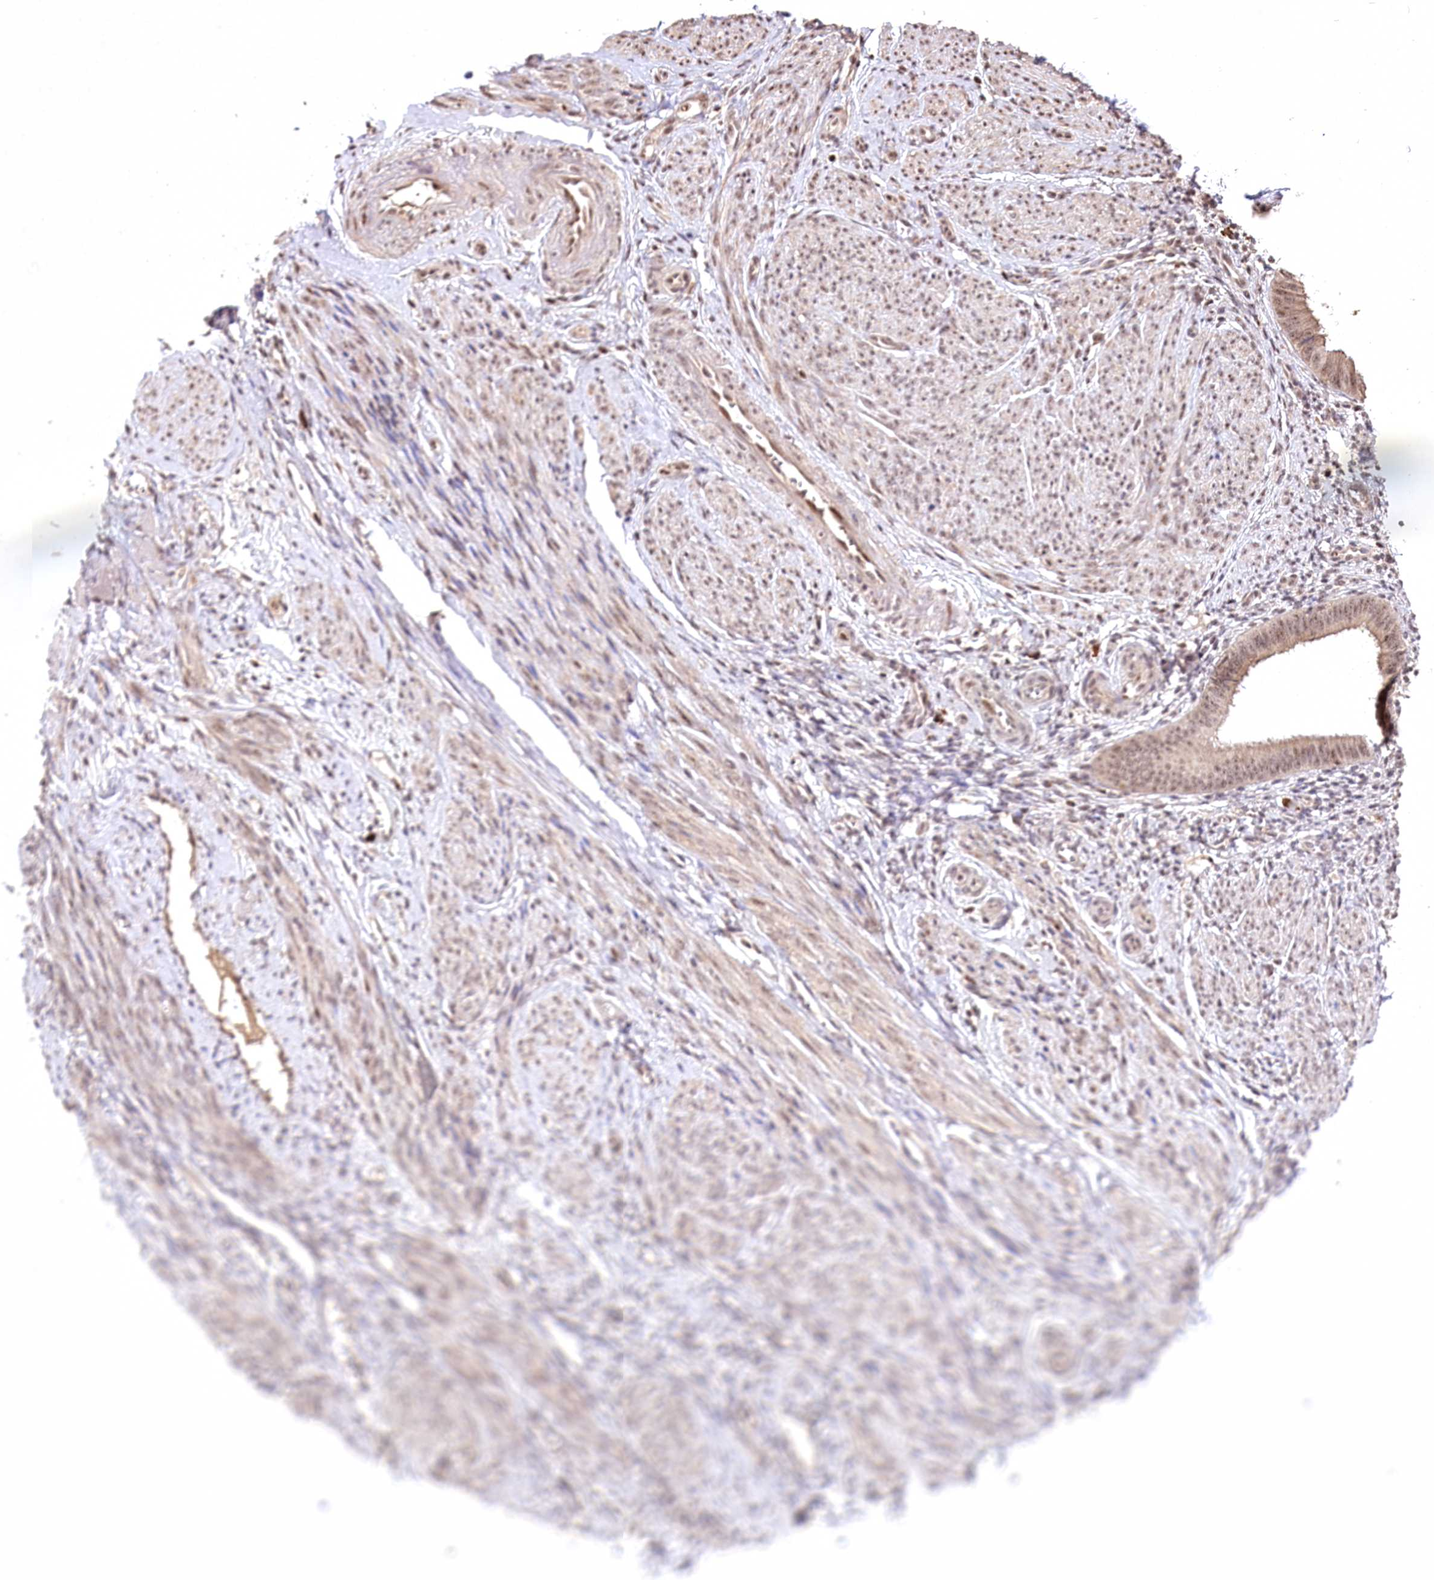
{"staining": {"intensity": "negative", "quantity": "none", "location": "none"}, "tissue": "endometrium", "cell_type": "Cells in endometrial stroma", "image_type": "normal", "snomed": [{"axis": "morphology", "description": "Normal tissue, NOS"}, {"axis": "topography", "description": "Uterus"}, {"axis": "topography", "description": "Endometrium"}], "caption": "Immunohistochemistry micrograph of benign endometrium stained for a protein (brown), which shows no expression in cells in endometrial stroma.", "gene": "PYROXD1", "patient": {"sex": "female", "age": 48}}